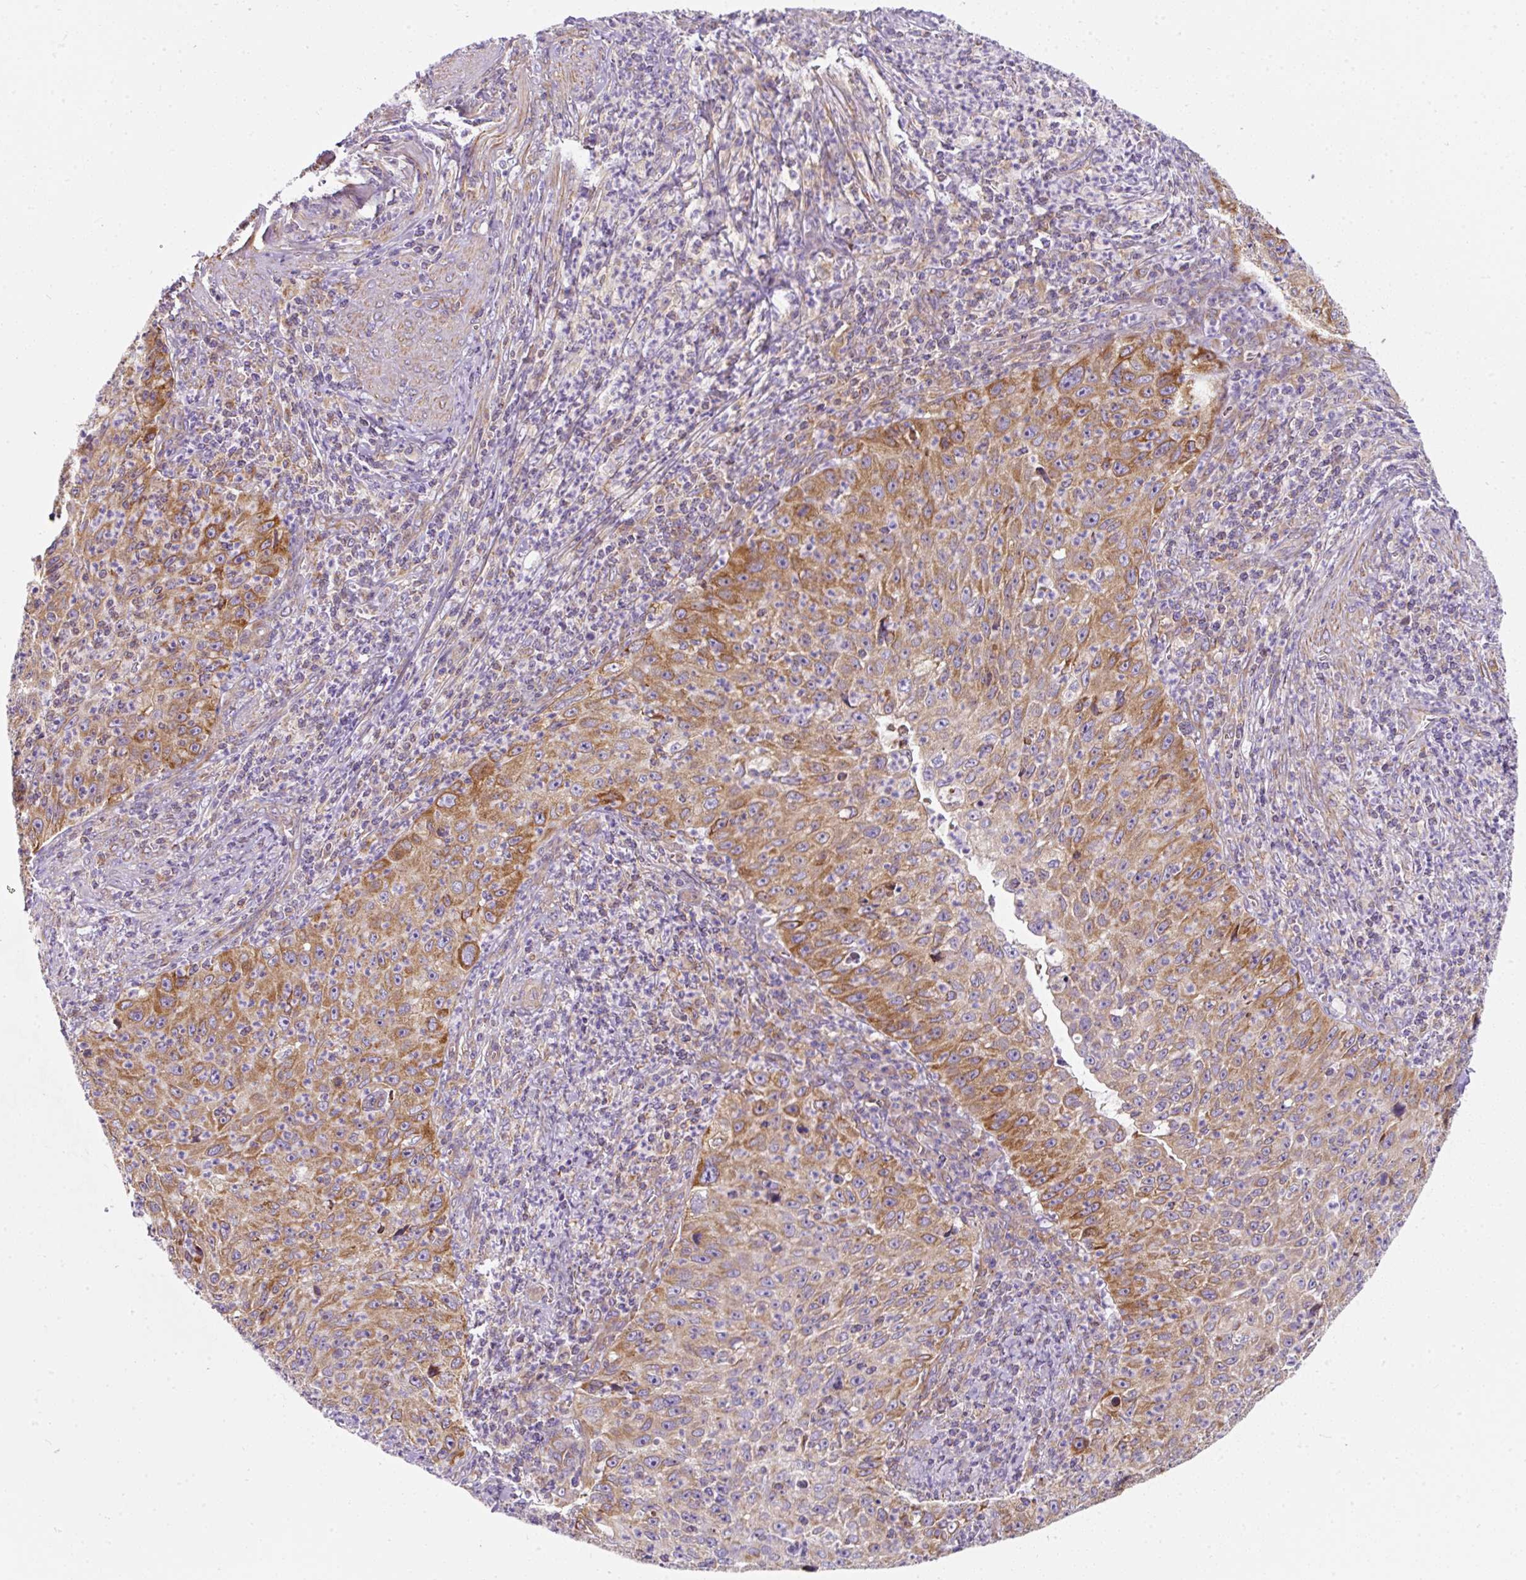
{"staining": {"intensity": "moderate", "quantity": ">75%", "location": "cytoplasmic/membranous"}, "tissue": "cervical cancer", "cell_type": "Tumor cells", "image_type": "cancer", "snomed": [{"axis": "morphology", "description": "Squamous cell carcinoma, NOS"}, {"axis": "topography", "description": "Cervix"}], "caption": "A photomicrograph of human cervical squamous cell carcinoma stained for a protein shows moderate cytoplasmic/membranous brown staining in tumor cells. (IHC, brightfield microscopy, high magnification).", "gene": "ERAP2", "patient": {"sex": "female", "age": 30}}